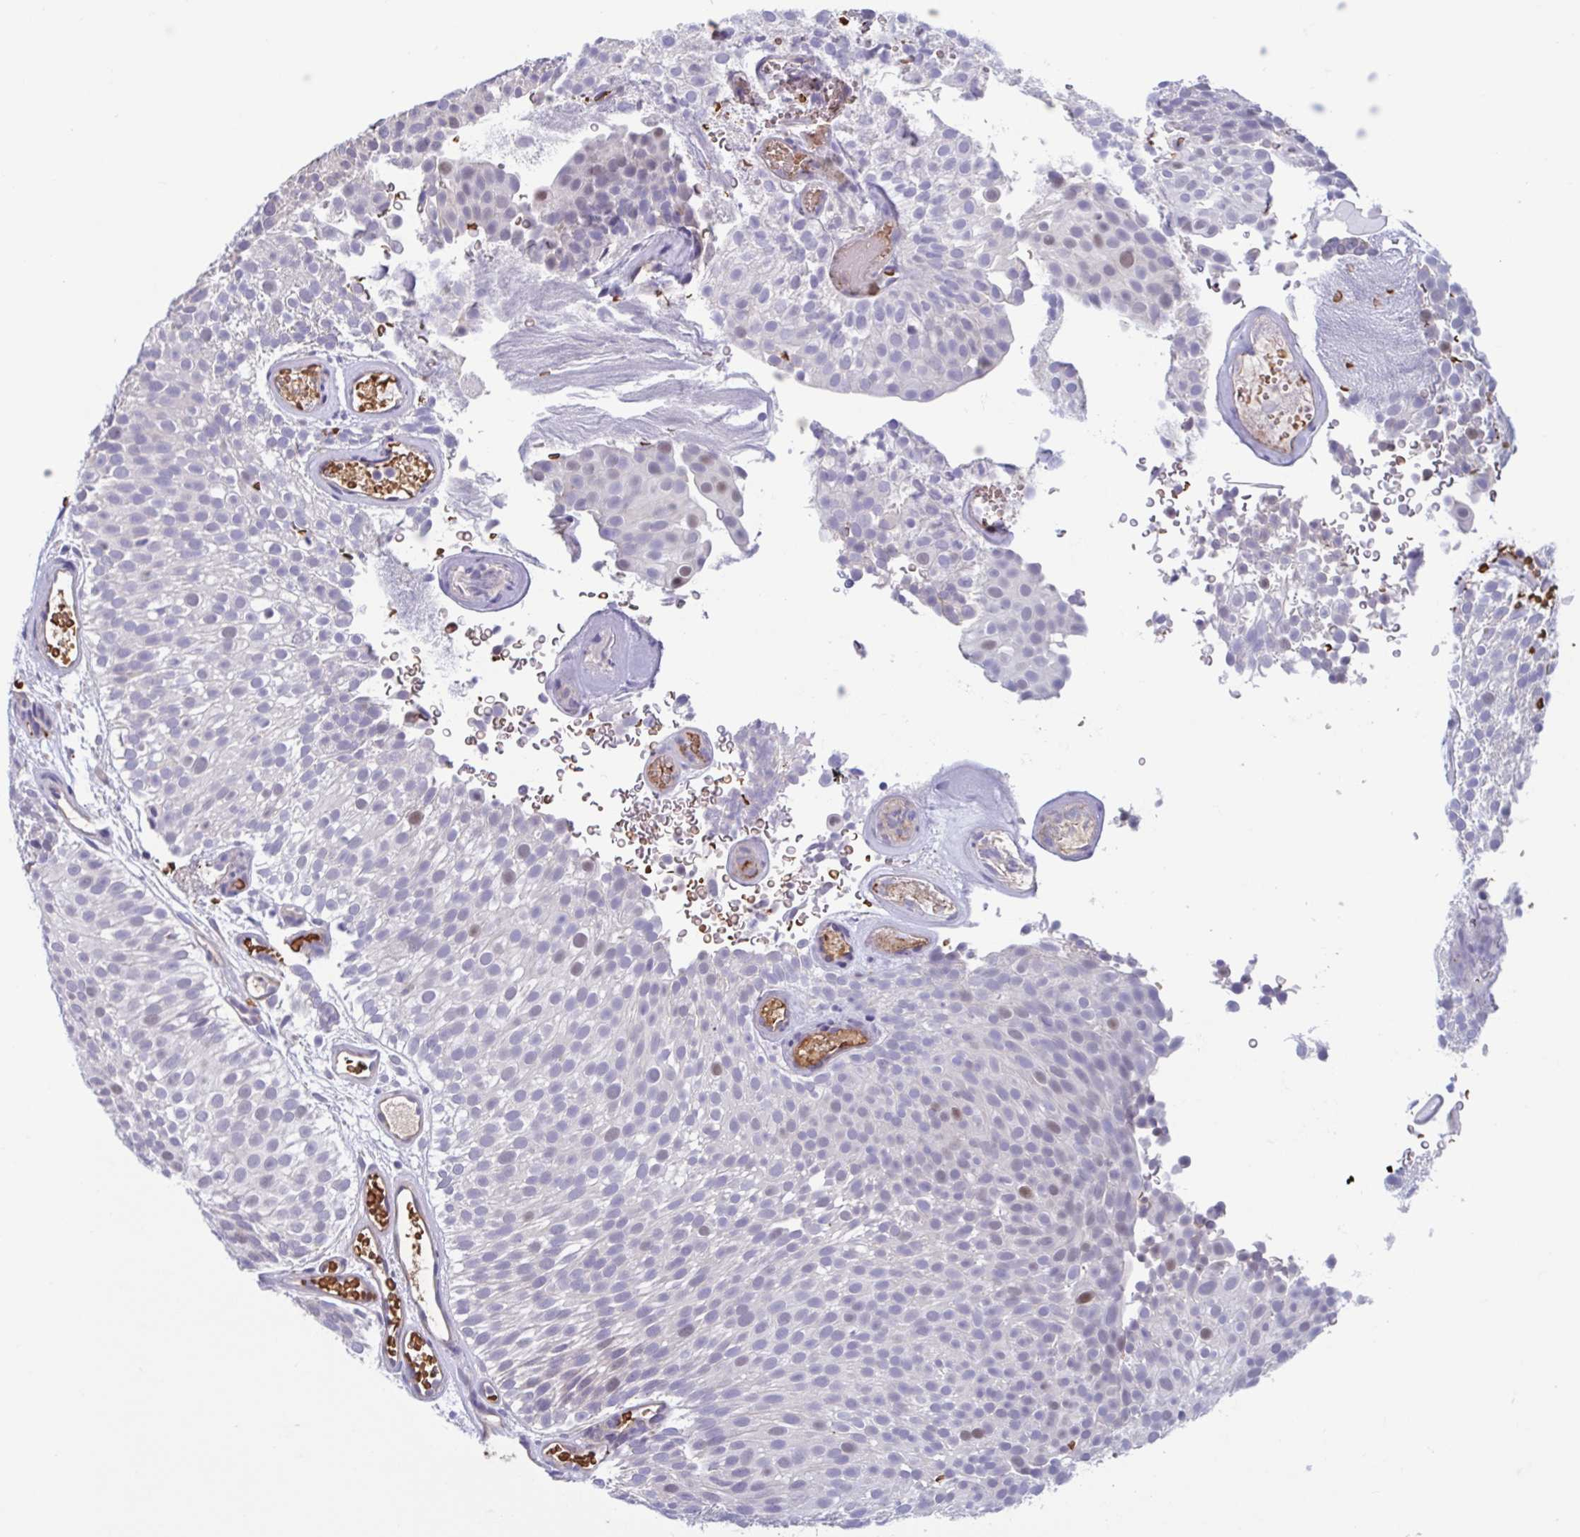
{"staining": {"intensity": "weak", "quantity": "<25%", "location": "nuclear"}, "tissue": "urothelial cancer", "cell_type": "Tumor cells", "image_type": "cancer", "snomed": [{"axis": "morphology", "description": "Urothelial carcinoma, Low grade"}, {"axis": "topography", "description": "Urinary bladder"}], "caption": "Protein analysis of low-grade urothelial carcinoma shows no significant staining in tumor cells.", "gene": "MORC4", "patient": {"sex": "male", "age": 78}}